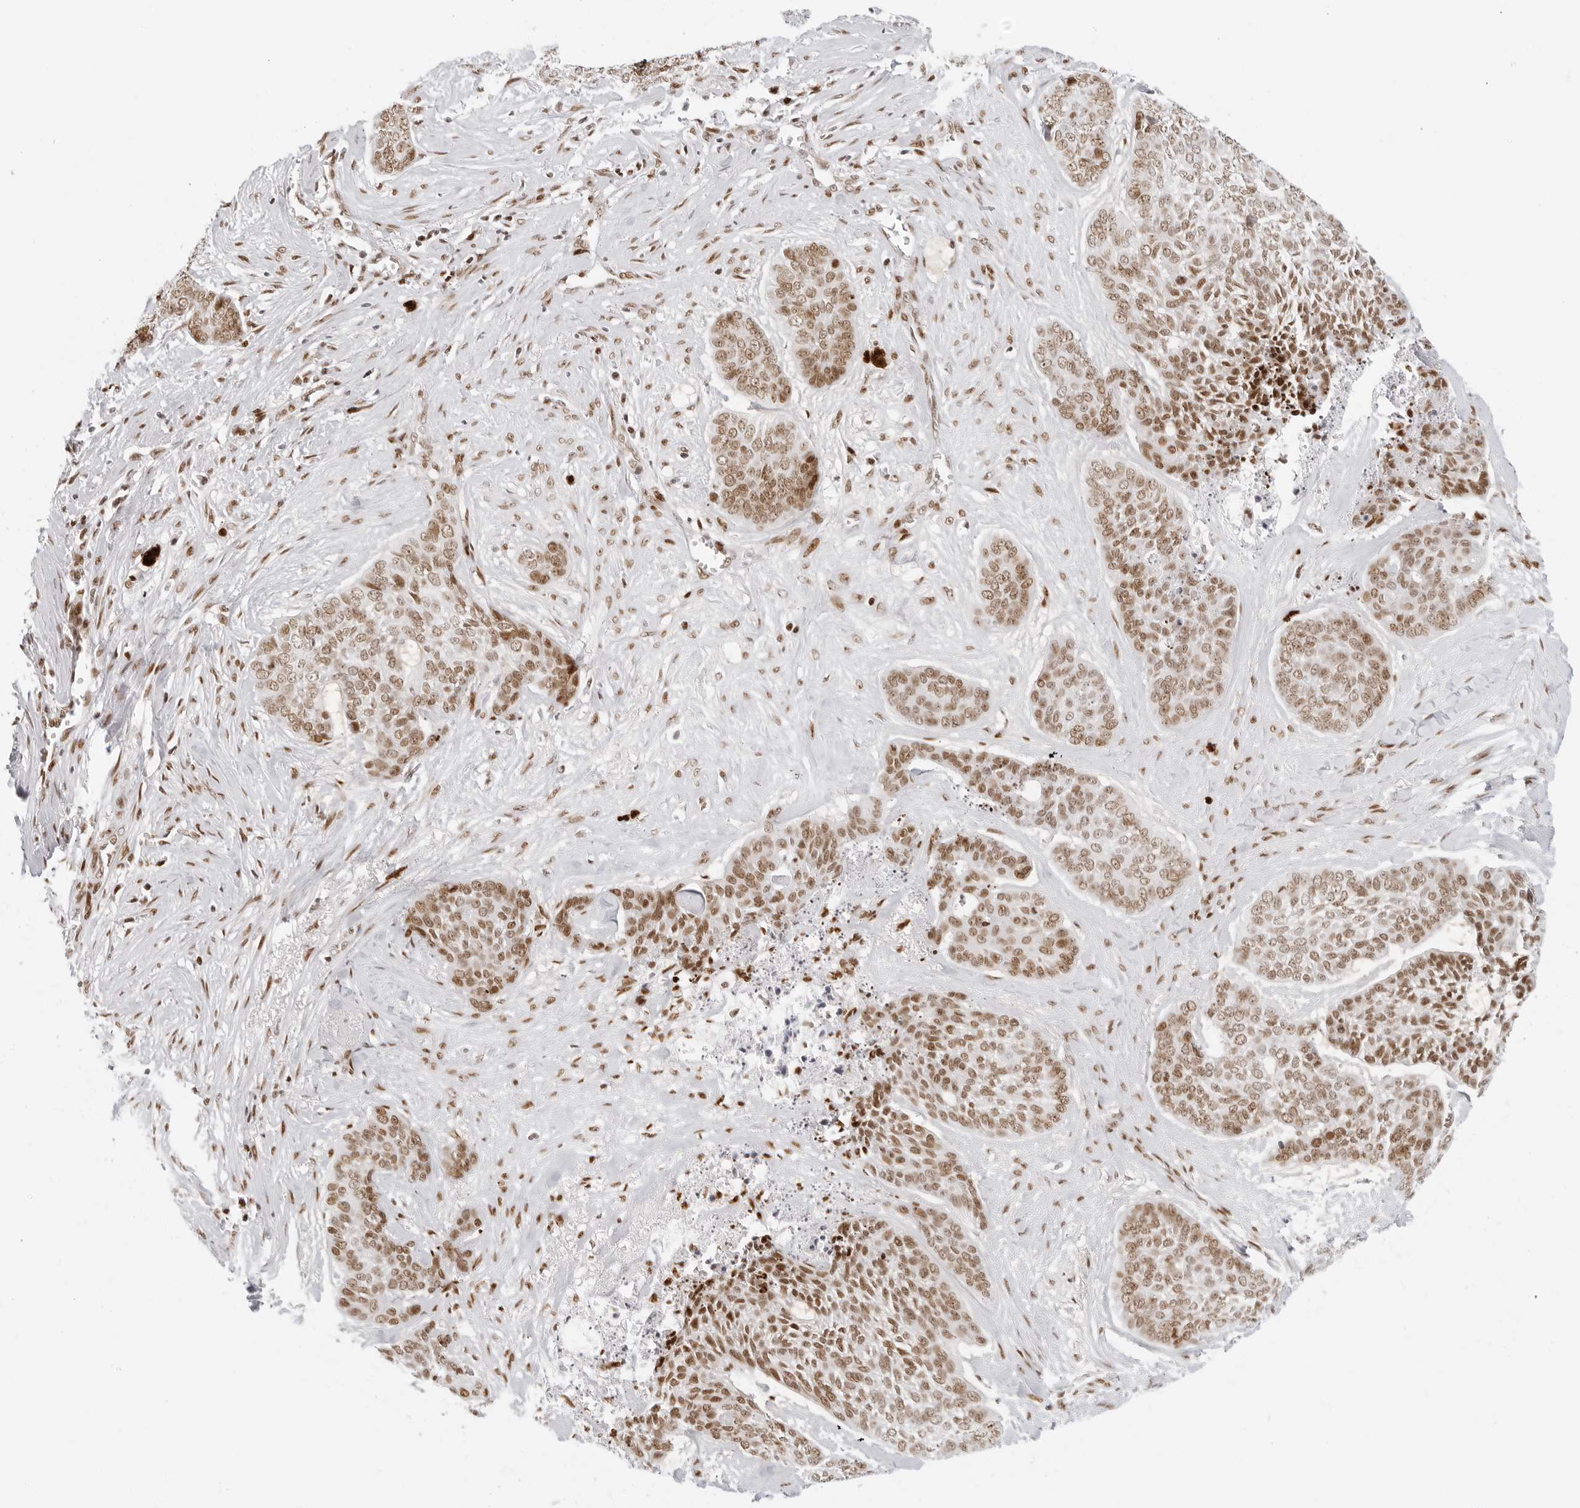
{"staining": {"intensity": "moderate", "quantity": ">75%", "location": "nuclear"}, "tissue": "skin cancer", "cell_type": "Tumor cells", "image_type": "cancer", "snomed": [{"axis": "morphology", "description": "Basal cell carcinoma"}, {"axis": "topography", "description": "Skin"}], "caption": "About >75% of tumor cells in skin cancer (basal cell carcinoma) display moderate nuclear protein expression as visualized by brown immunohistochemical staining.", "gene": "RCC1", "patient": {"sex": "female", "age": 64}}